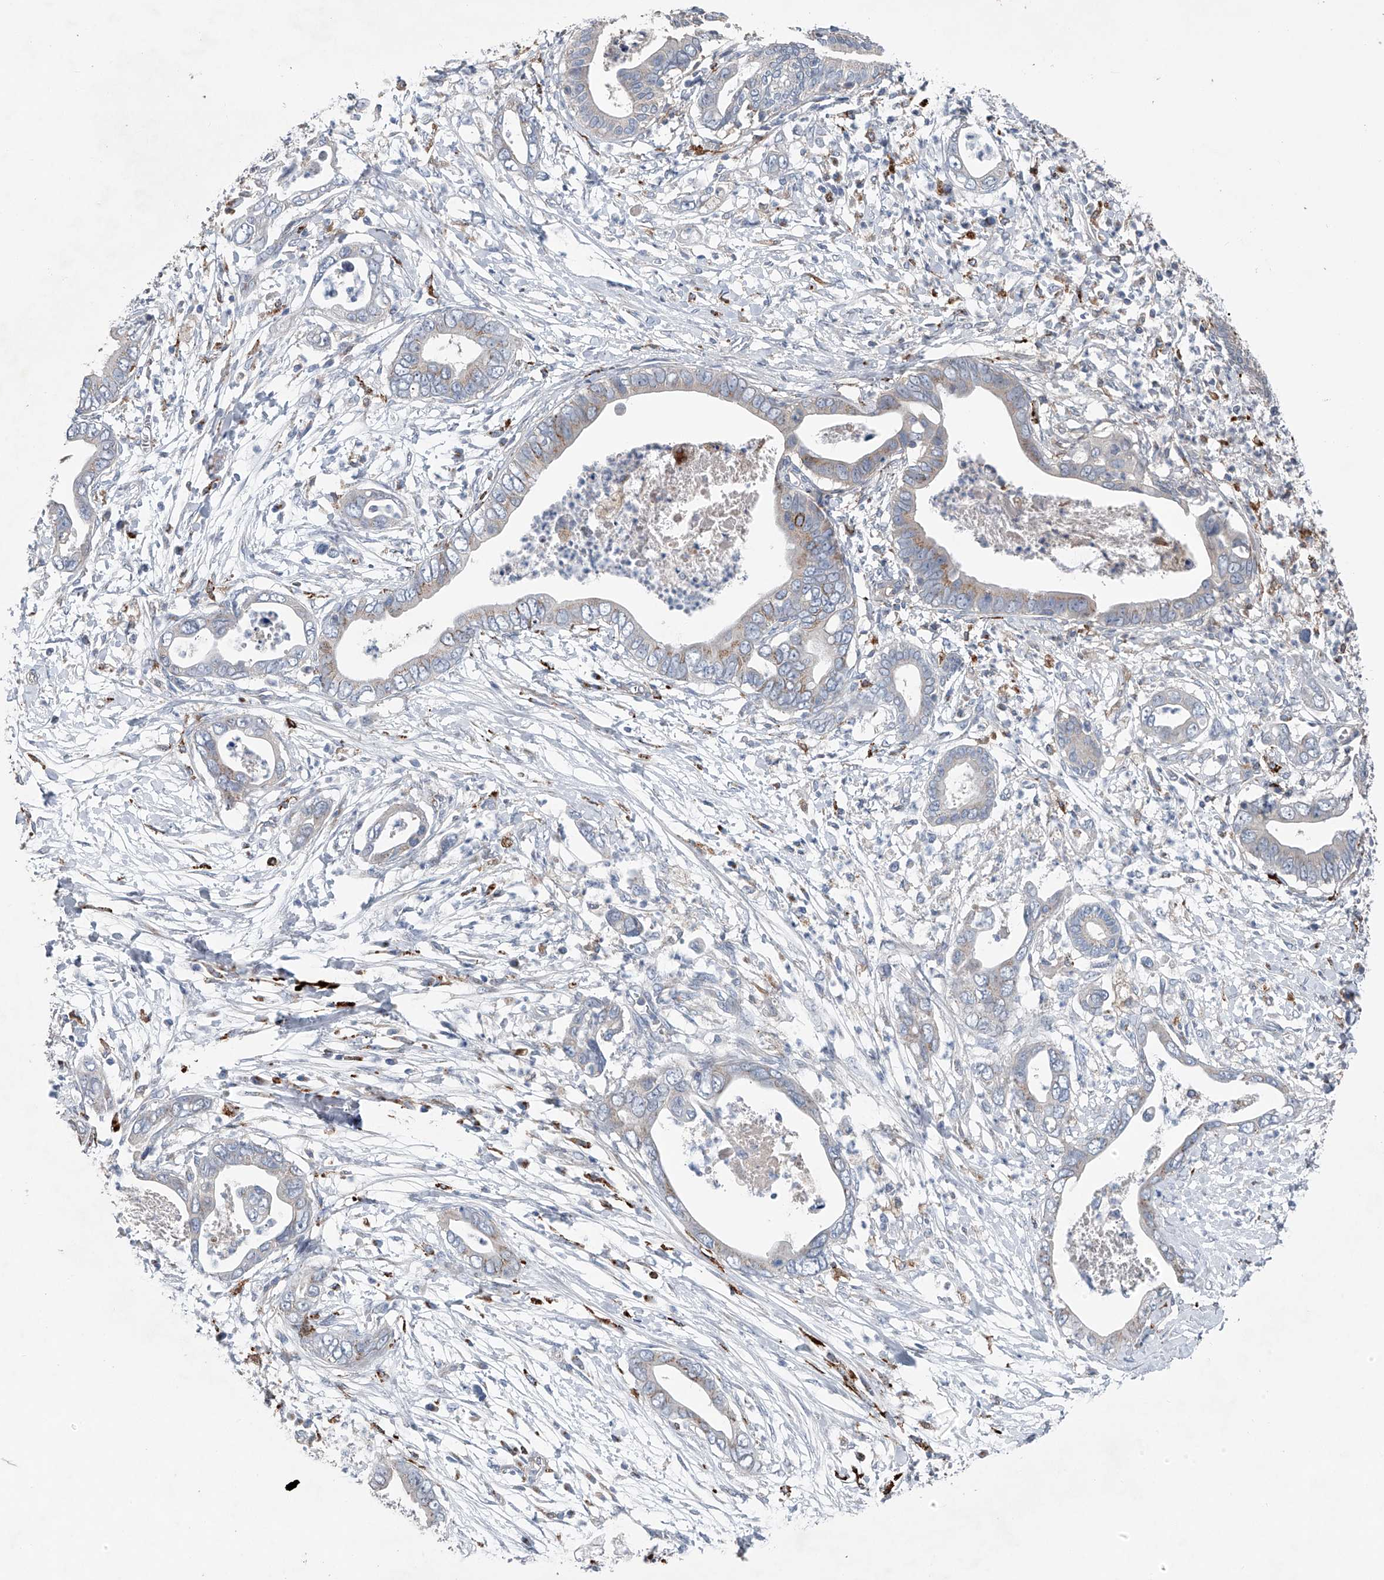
{"staining": {"intensity": "weak", "quantity": "25%-75%", "location": "cytoplasmic/membranous"}, "tissue": "pancreatic cancer", "cell_type": "Tumor cells", "image_type": "cancer", "snomed": [{"axis": "morphology", "description": "Adenocarcinoma, NOS"}, {"axis": "topography", "description": "Pancreas"}], "caption": "Human pancreatic cancer (adenocarcinoma) stained for a protein (brown) shows weak cytoplasmic/membranous positive positivity in approximately 25%-75% of tumor cells.", "gene": "ZNF772", "patient": {"sex": "male", "age": 75}}